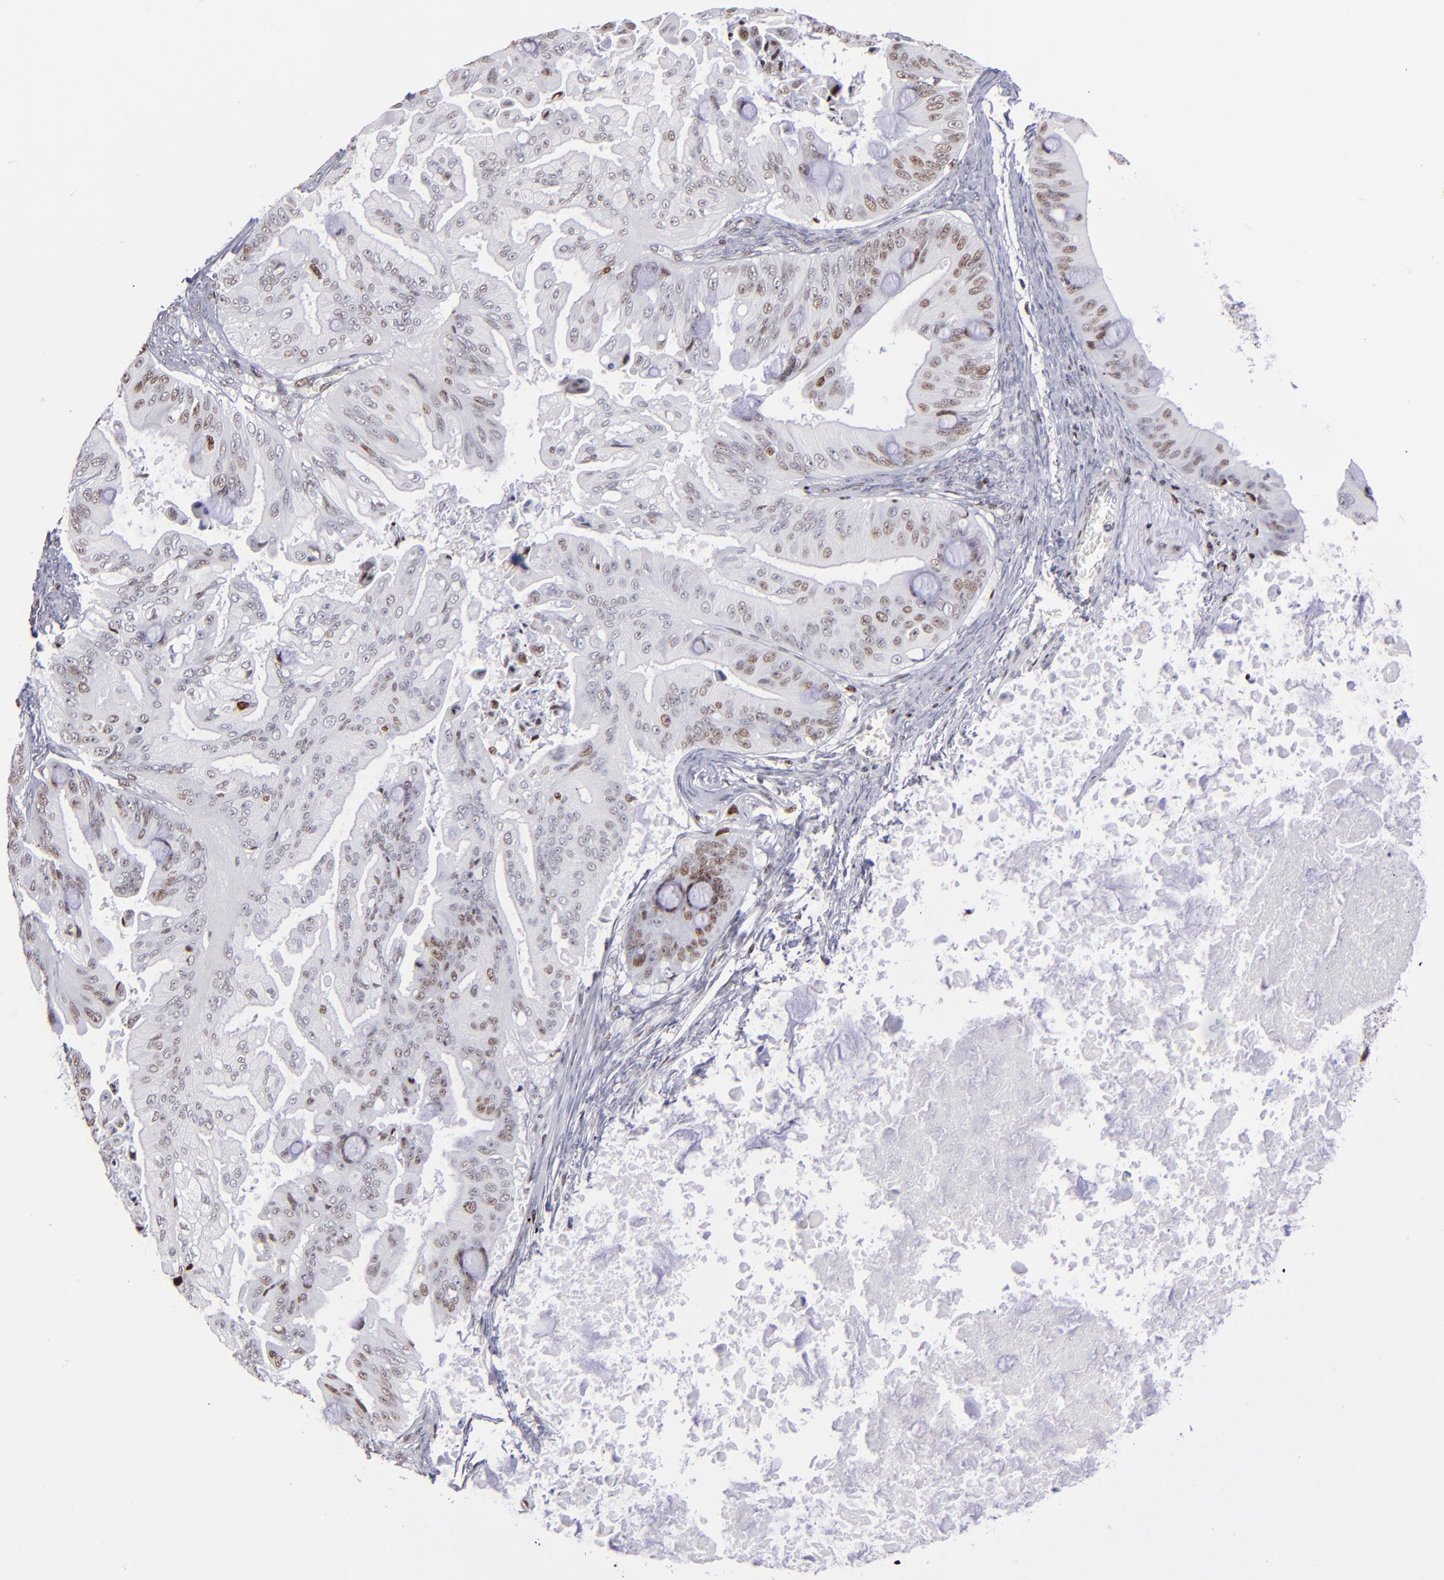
{"staining": {"intensity": "moderate", "quantity": "25%-75%", "location": "nuclear"}, "tissue": "ovarian cancer", "cell_type": "Tumor cells", "image_type": "cancer", "snomed": [{"axis": "morphology", "description": "Cystadenocarcinoma, mucinous, NOS"}, {"axis": "topography", "description": "Ovary"}], "caption": "Immunohistochemical staining of human mucinous cystadenocarcinoma (ovarian) reveals moderate nuclear protein positivity in approximately 25%-75% of tumor cells.", "gene": "POLA1", "patient": {"sex": "female", "age": 37}}